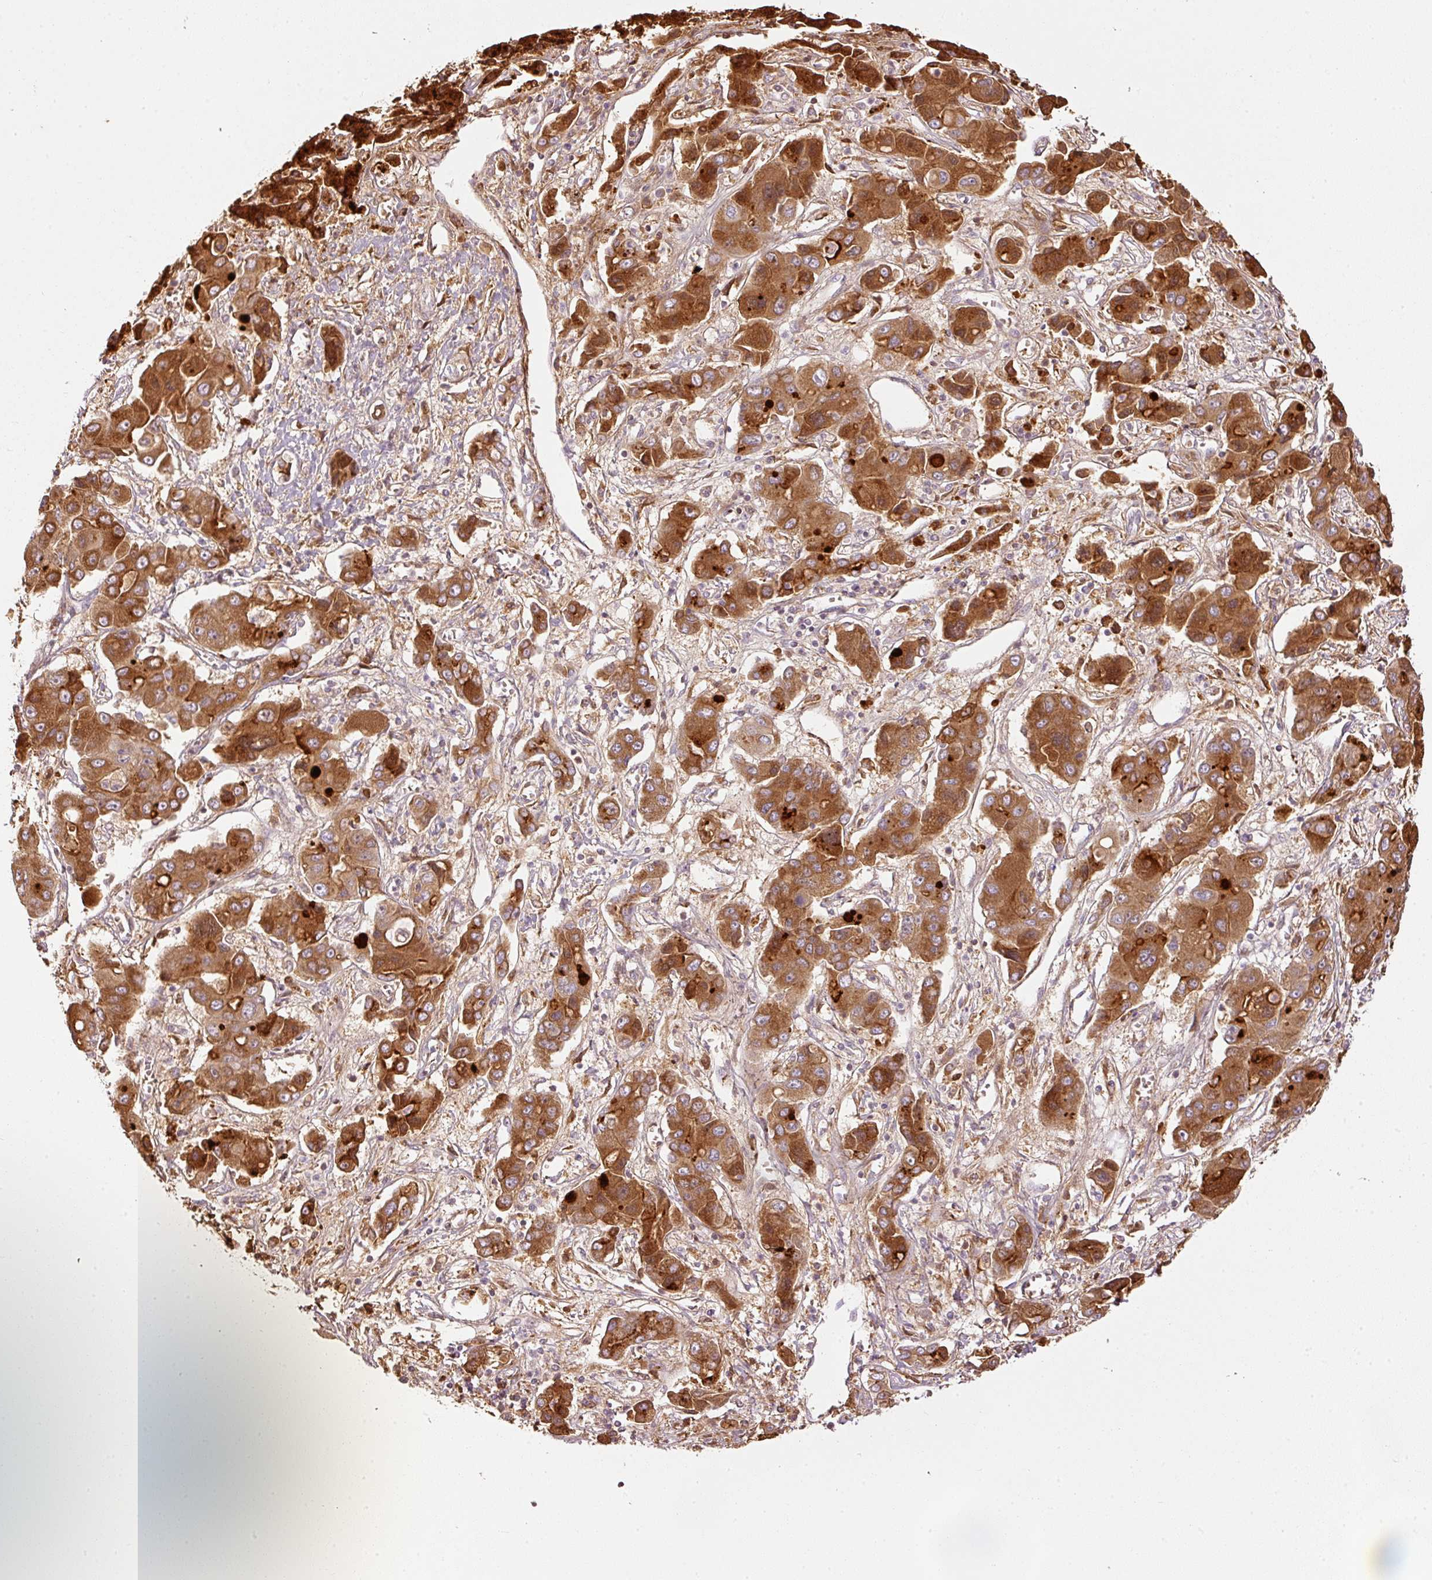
{"staining": {"intensity": "strong", "quantity": ">75%", "location": "cytoplasmic/membranous"}, "tissue": "liver cancer", "cell_type": "Tumor cells", "image_type": "cancer", "snomed": [{"axis": "morphology", "description": "Cholangiocarcinoma"}, {"axis": "topography", "description": "Liver"}], "caption": "There is high levels of strong cytoplasmic/membranous expression in tumor cells of liver cancer (cholangiocarcinoma), as demonstrated by immunohistochemical staining (brown color).", "gene": "SERPING1", "patient": {"sex": "male", "age": 67}}